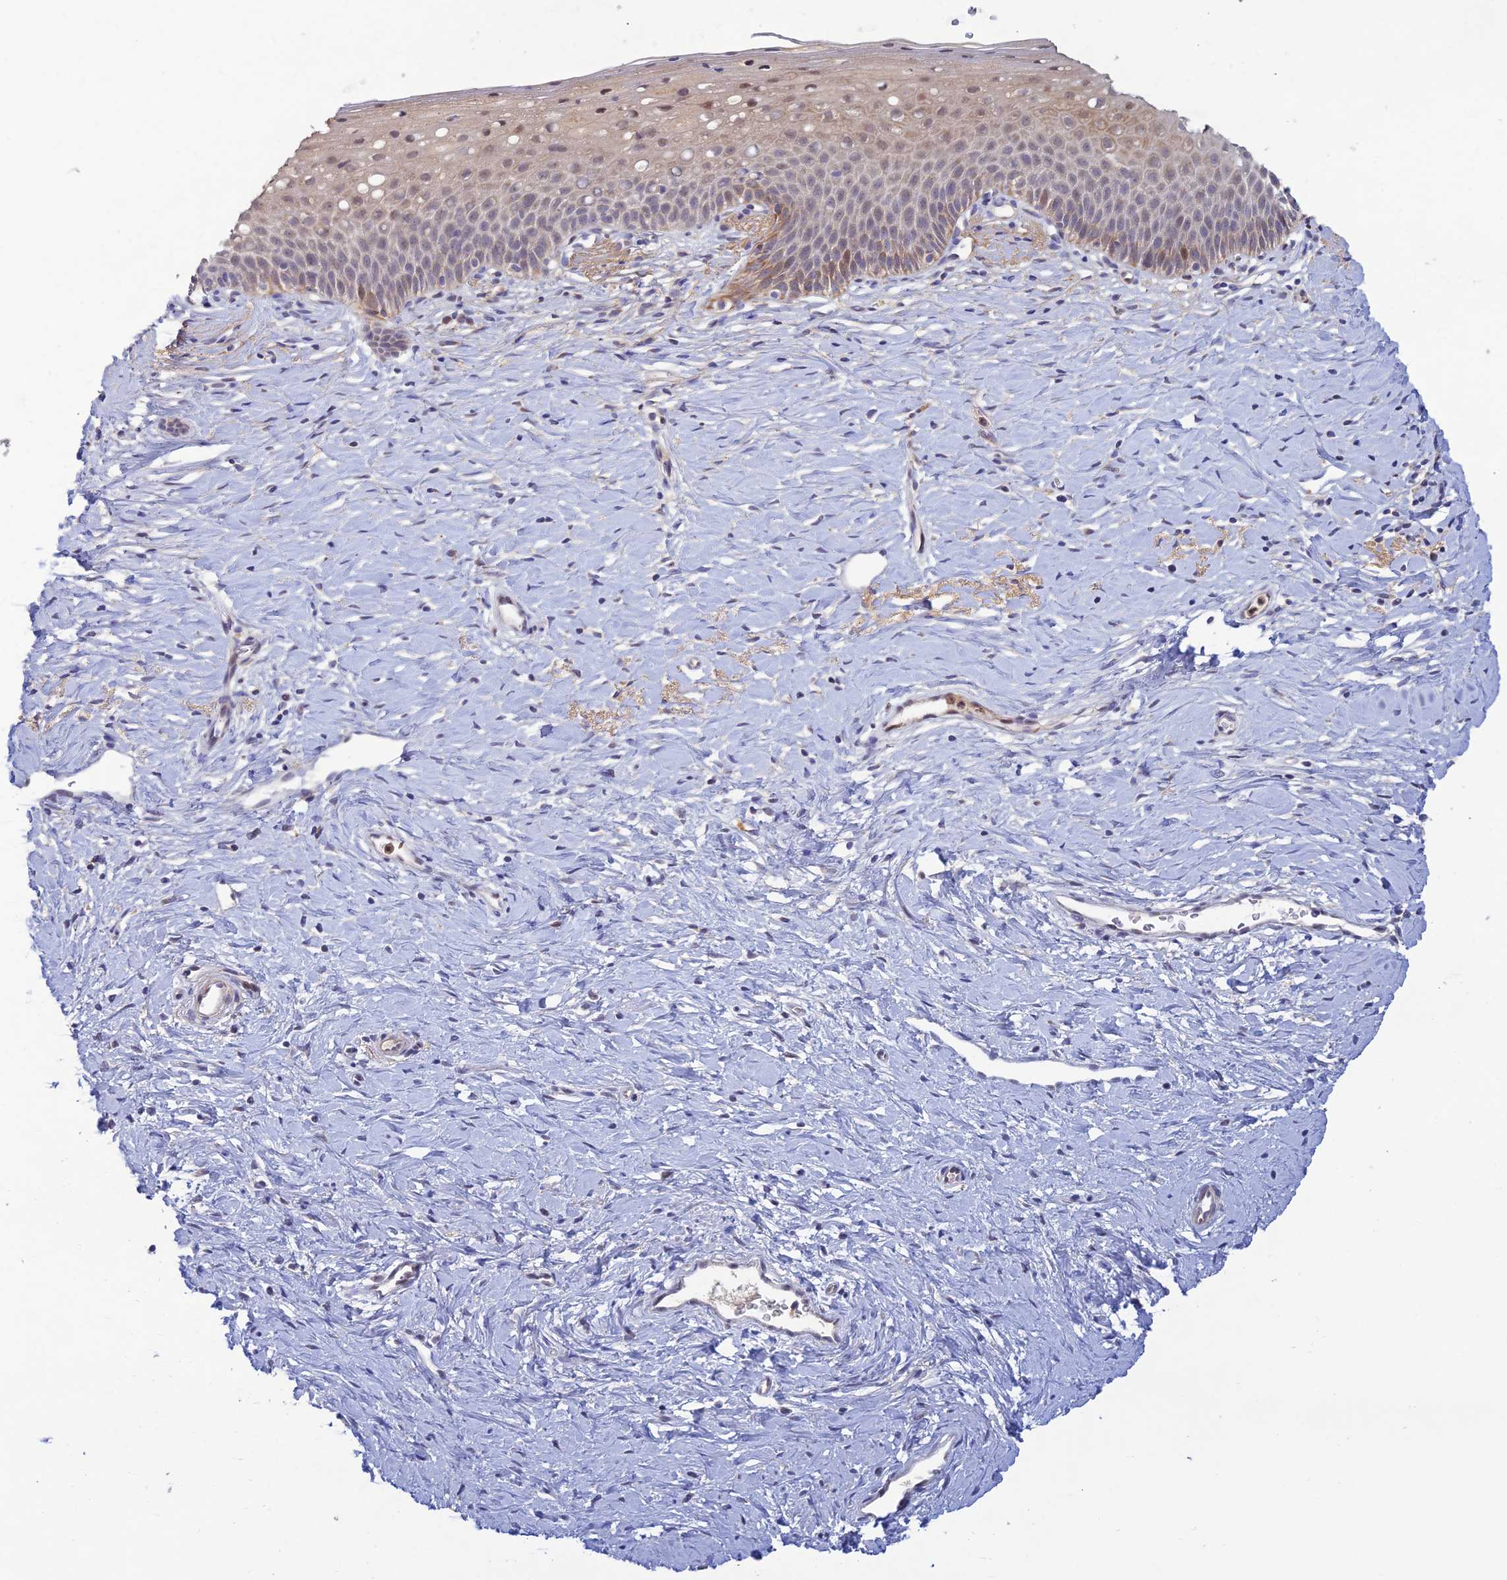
{"staining": {"intensity": "moderate", "quantity": ">75%", "location": "cytoplasmic/membranous,nuclear"}, "tissue": "cervix", "cell_type": "Glandular cells", "image_type": "normal", "snomed": [{"axis": "morphology", "description": "Normal tissue, NOS"}, {"axis": "topography", "description": "Cervix"}], "caption": "A brown stain shows moderate cytoplasmic/membranous,nuclear expression of a protein in glandular cells of normal cervix. The staining was performed using DAB, with brown indicating positive protein expression. Nuclei are stained blue with hematoxylin.", "gene": "FASTKD5", "patient": {"sex": "female", "age": 36}}